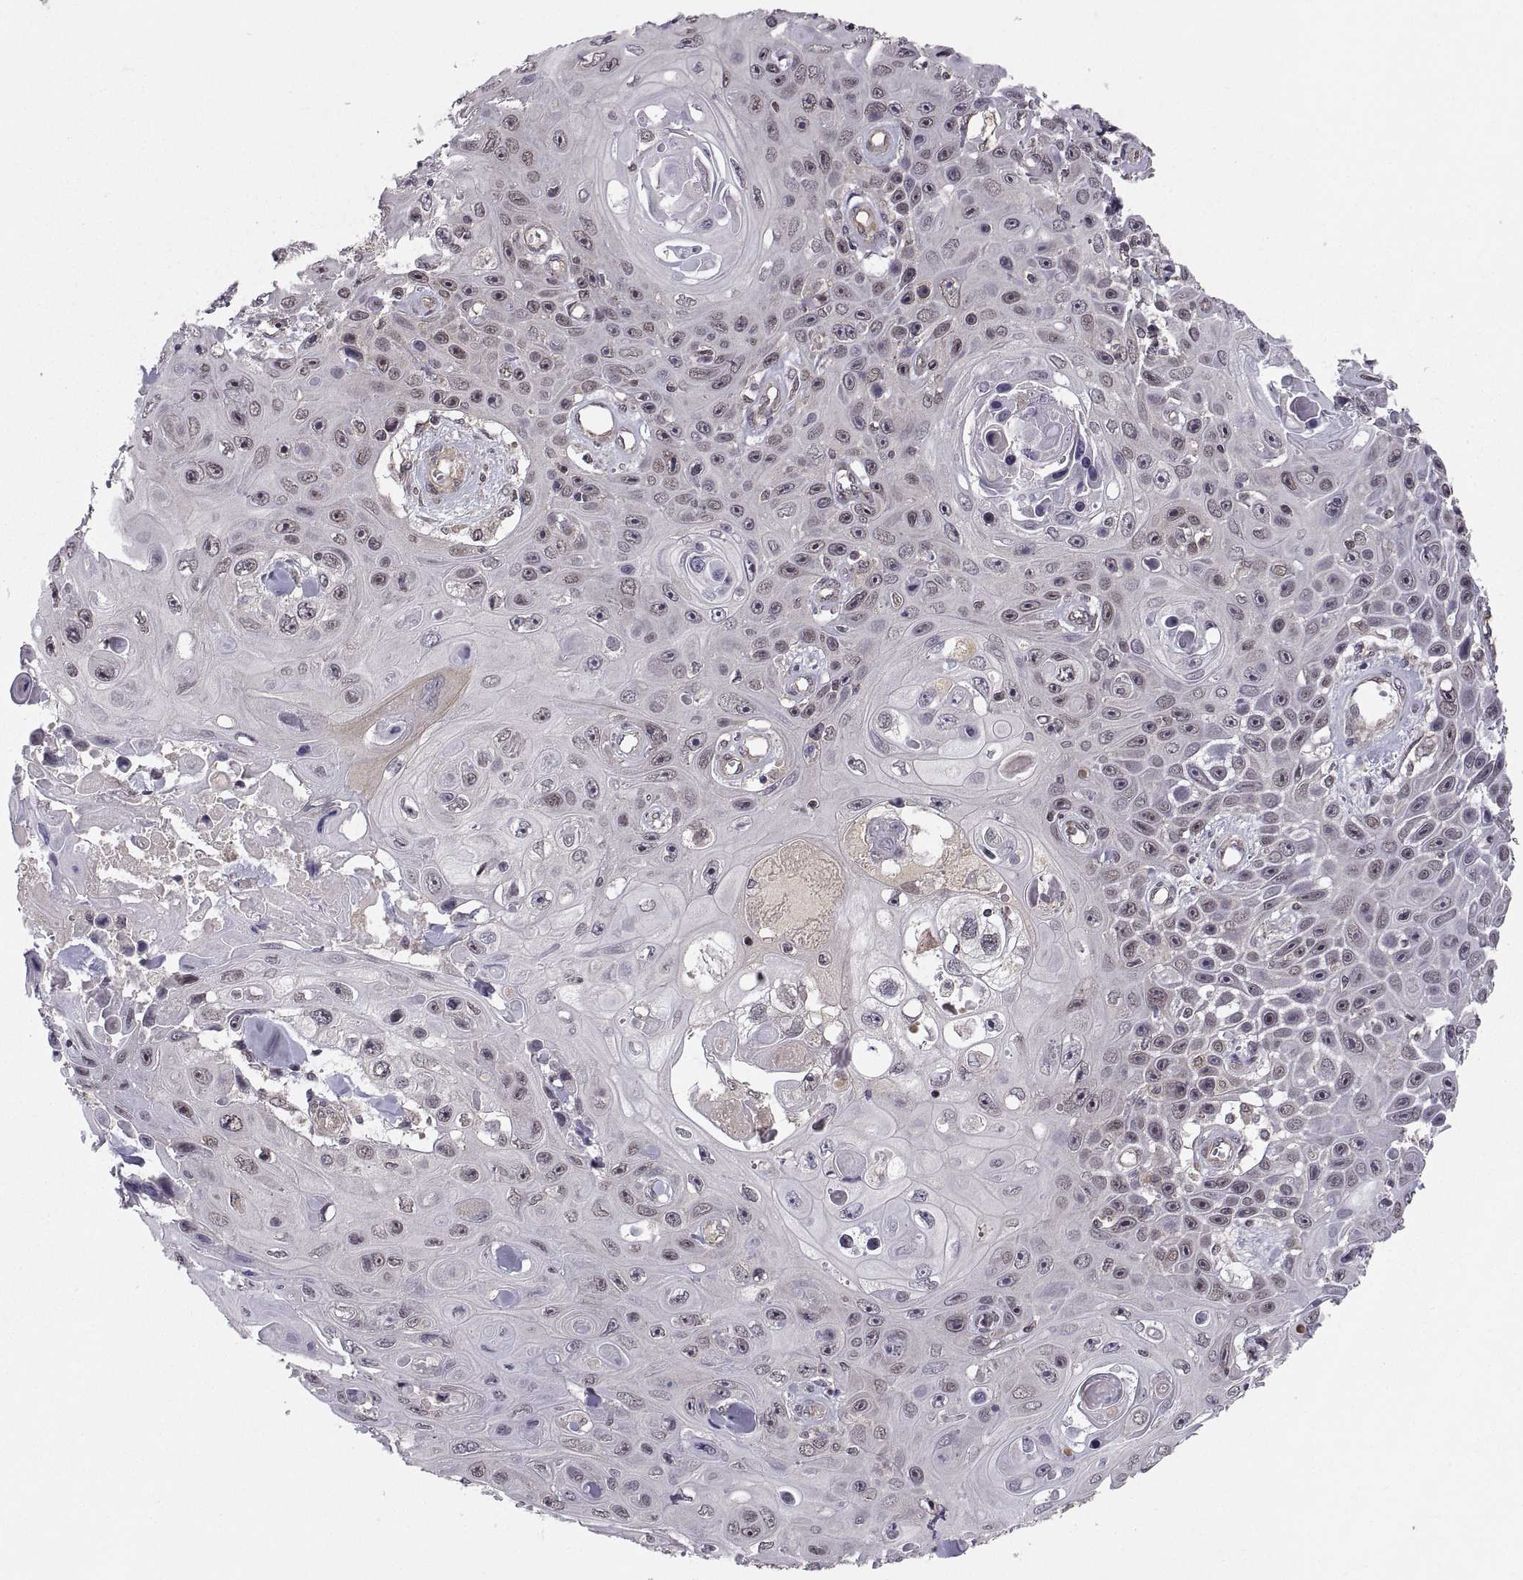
{"staining": {"intensity": "weak", "quantity": "<25%", "location": "cytoplasmic/membranous"}, "tissue": "skin cancer", "cell_type": "Tumor cells", "image_type": "cancer", "snomed": [{"axis": "morphology", "description": "Squamous cell carcinoma, NOS"}, {"axis": "topography", "description": "Skin"}], "caption": "IHC image of neoplastic tissue: human skin cancer stained with DAB demonstrates no significant protein positivity in tumor cells.", "gene": "ABL2", "patient": {"sex": "male", "age": 82}}